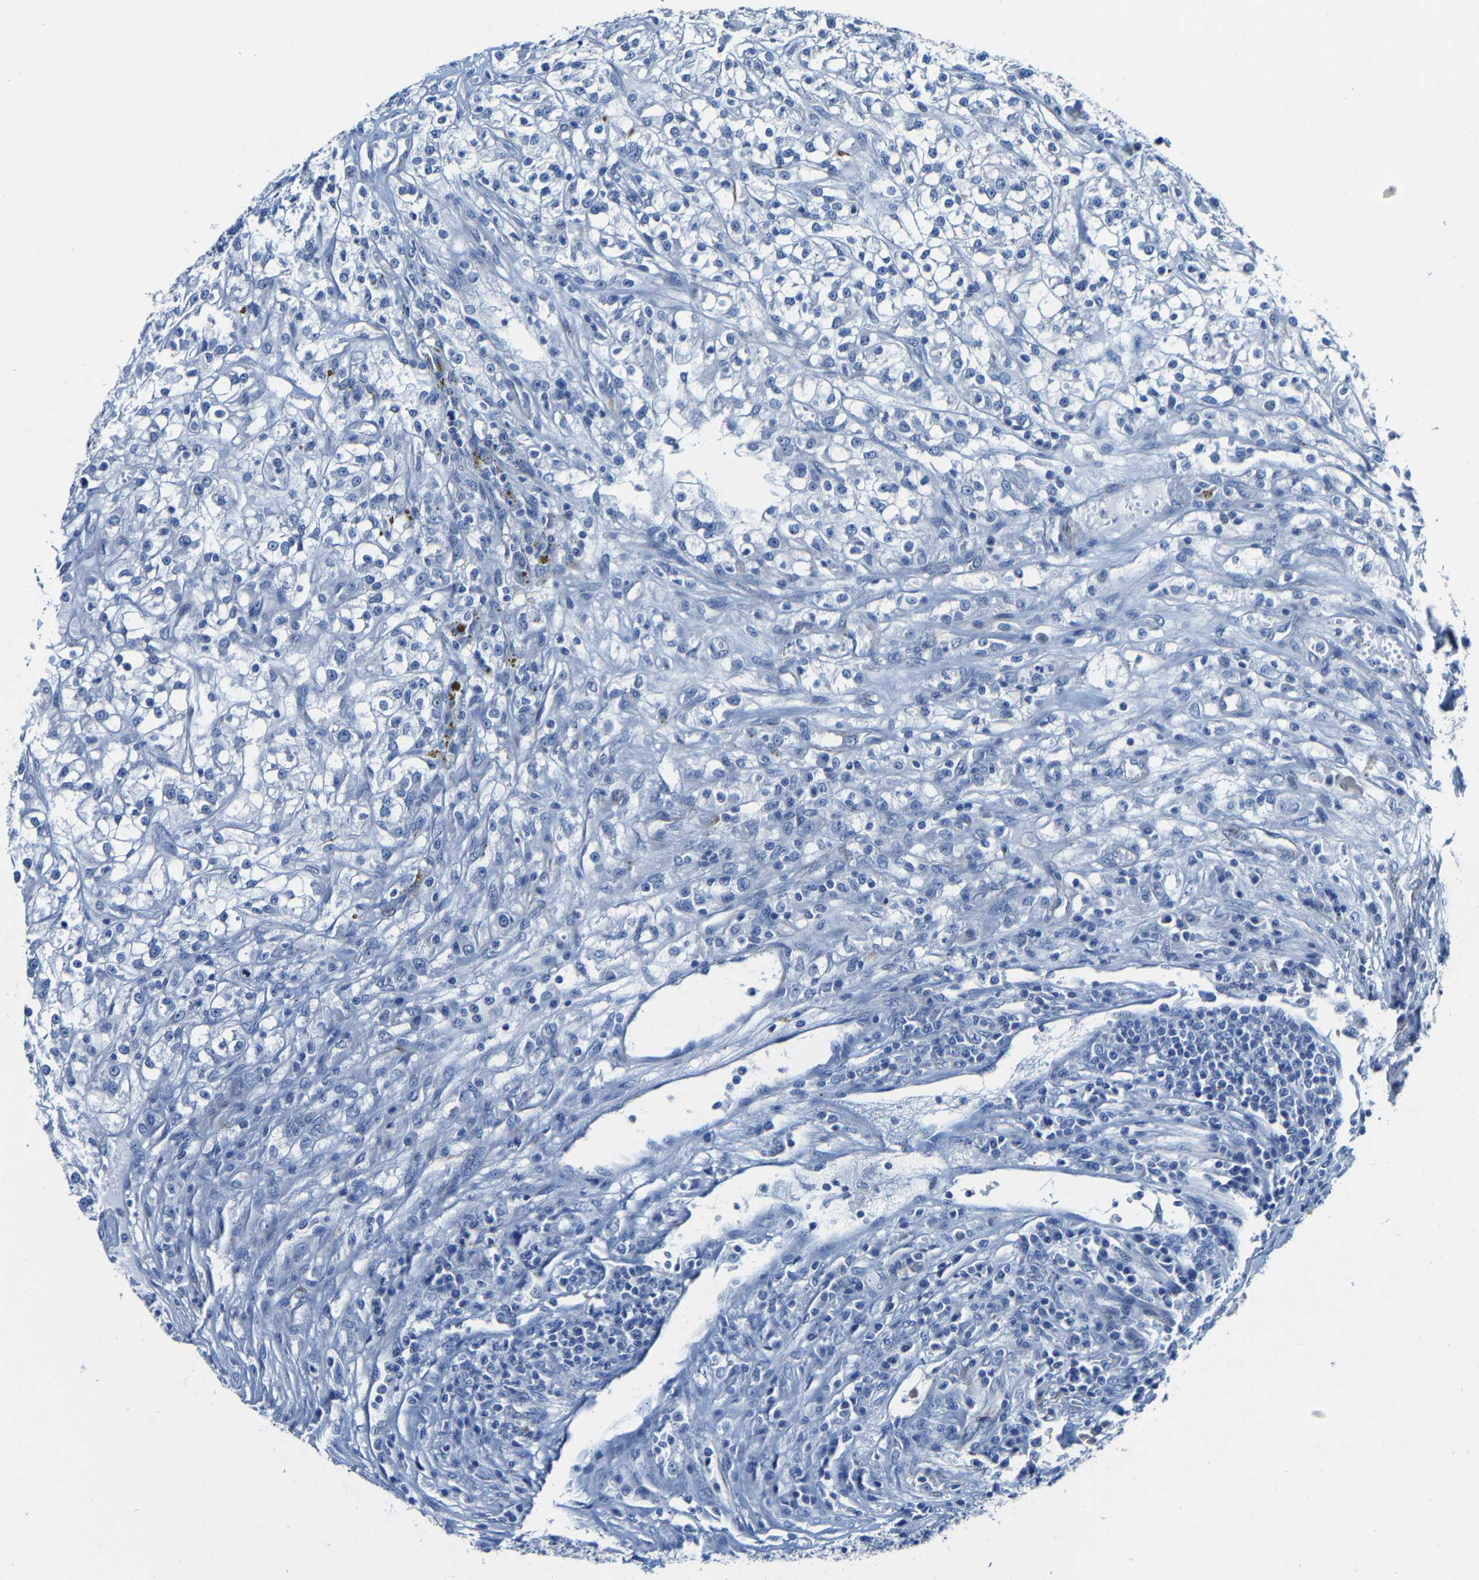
{"staining": {"intensity": "negative", "quantity": "none", "location": "none"}, "tissue": "renal cancer", "cell_type": "Tumor cells", "image_type": "cancer", "snomed": [{"axis": "morphology", "description": "Adenocarcinoma, NOS"}, {"axis": "topography", "description": "Kidney"}], "caption": "Human renal cancer stained for a protein using immunohistochemistry demonstrates no positivity in tumor cells.", "gene": "MMEL1", "patient": {"sex": "female", "age": 52}}